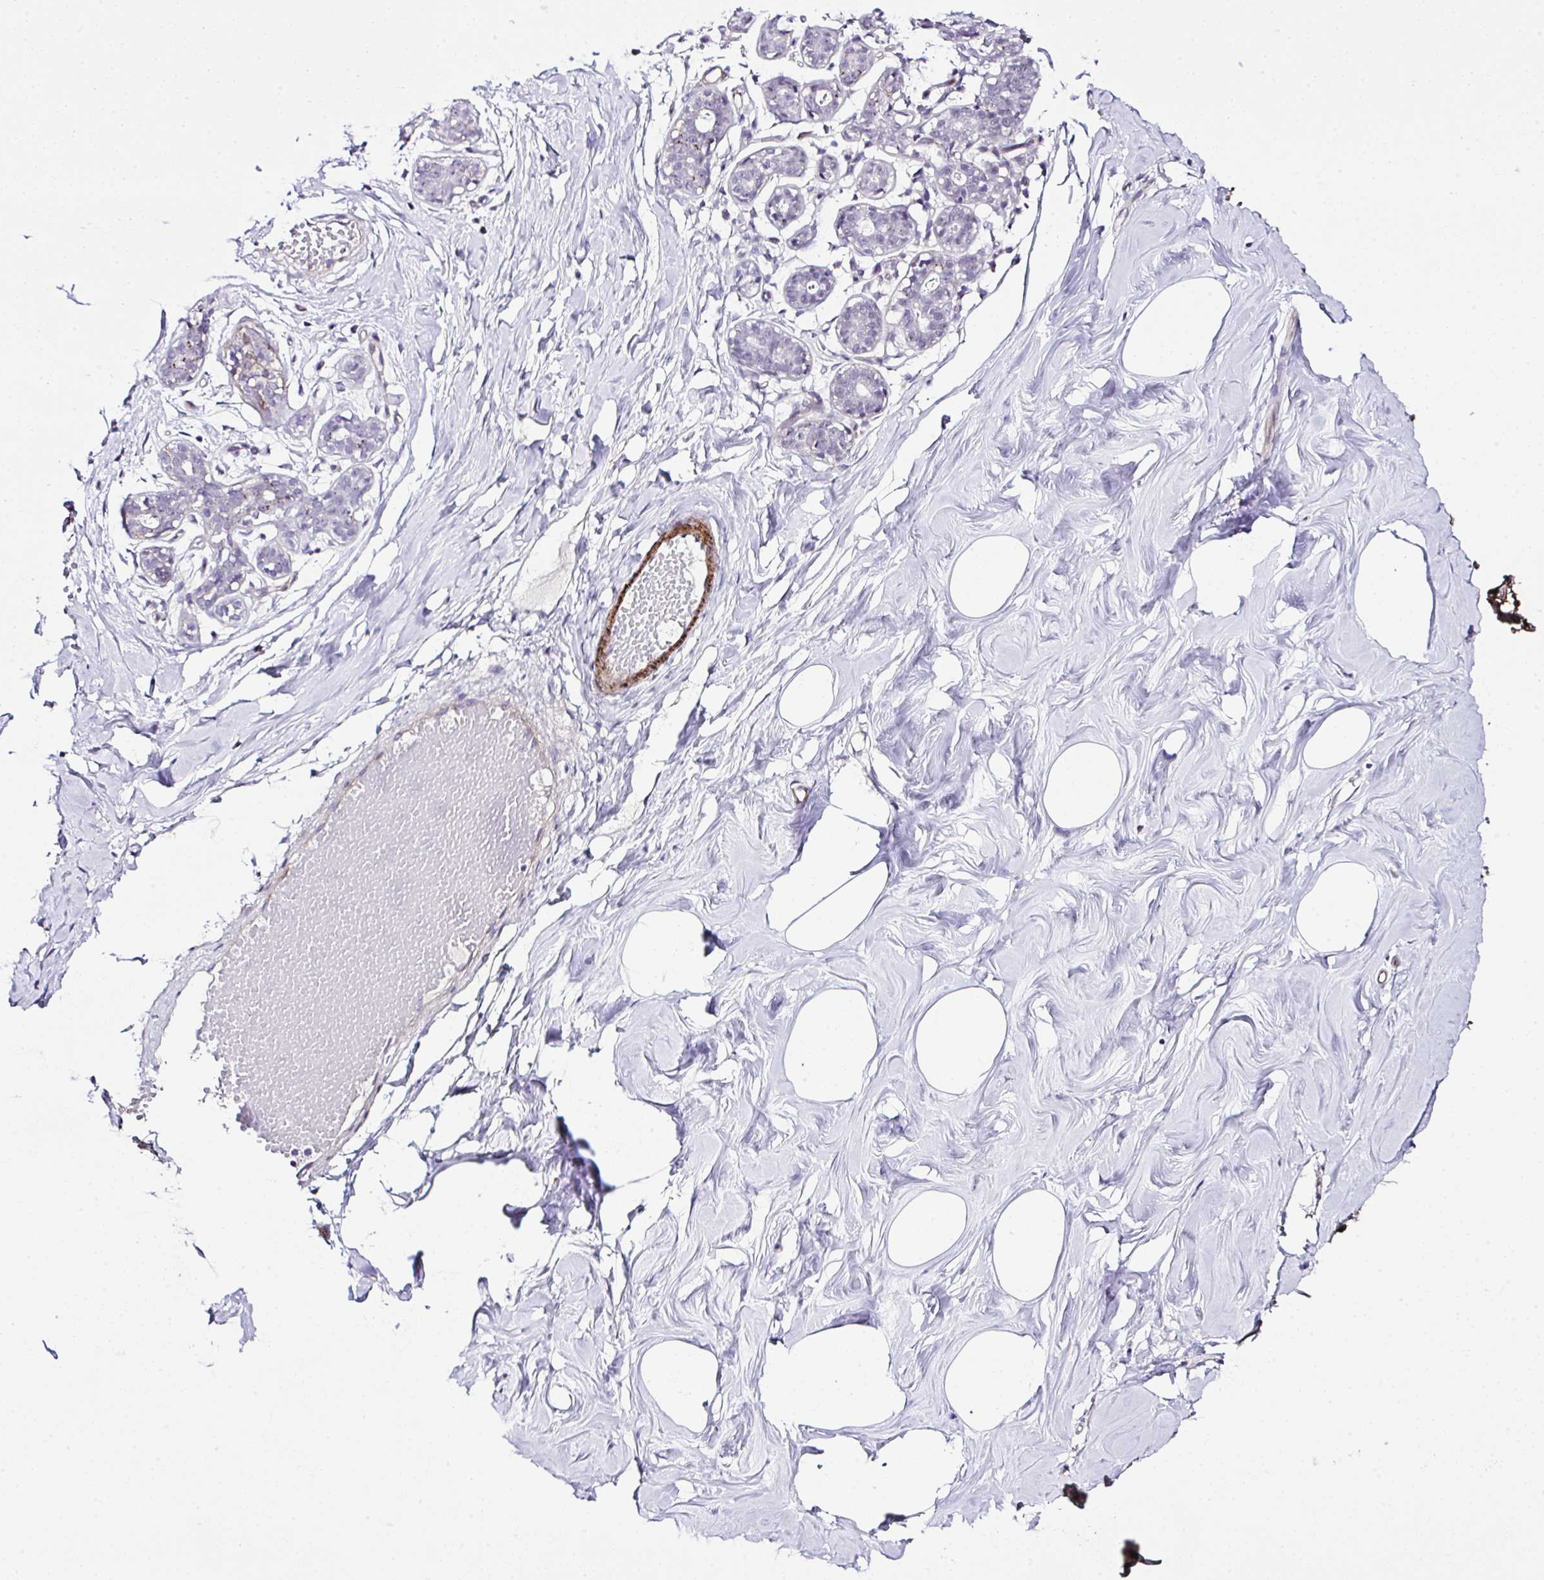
{"staining": {"intensity": "negative", "quantity": "none", "location": "none"}, "tissue": "breast", "cell_type": "Adipocytes", "image_type": "normal", "snomed": [{"axis": "morphology", "description": "Normal tissue, NOS"}, {"axis": "topography", "description": "Breast"}], "caption": "DAB immunohistochemical staining of benign breast shows no significant staining in adipocytes. Nuclei are stained in blue.", "gene": "FBXO34", "patient": {"sex": "female", "age": 27}}